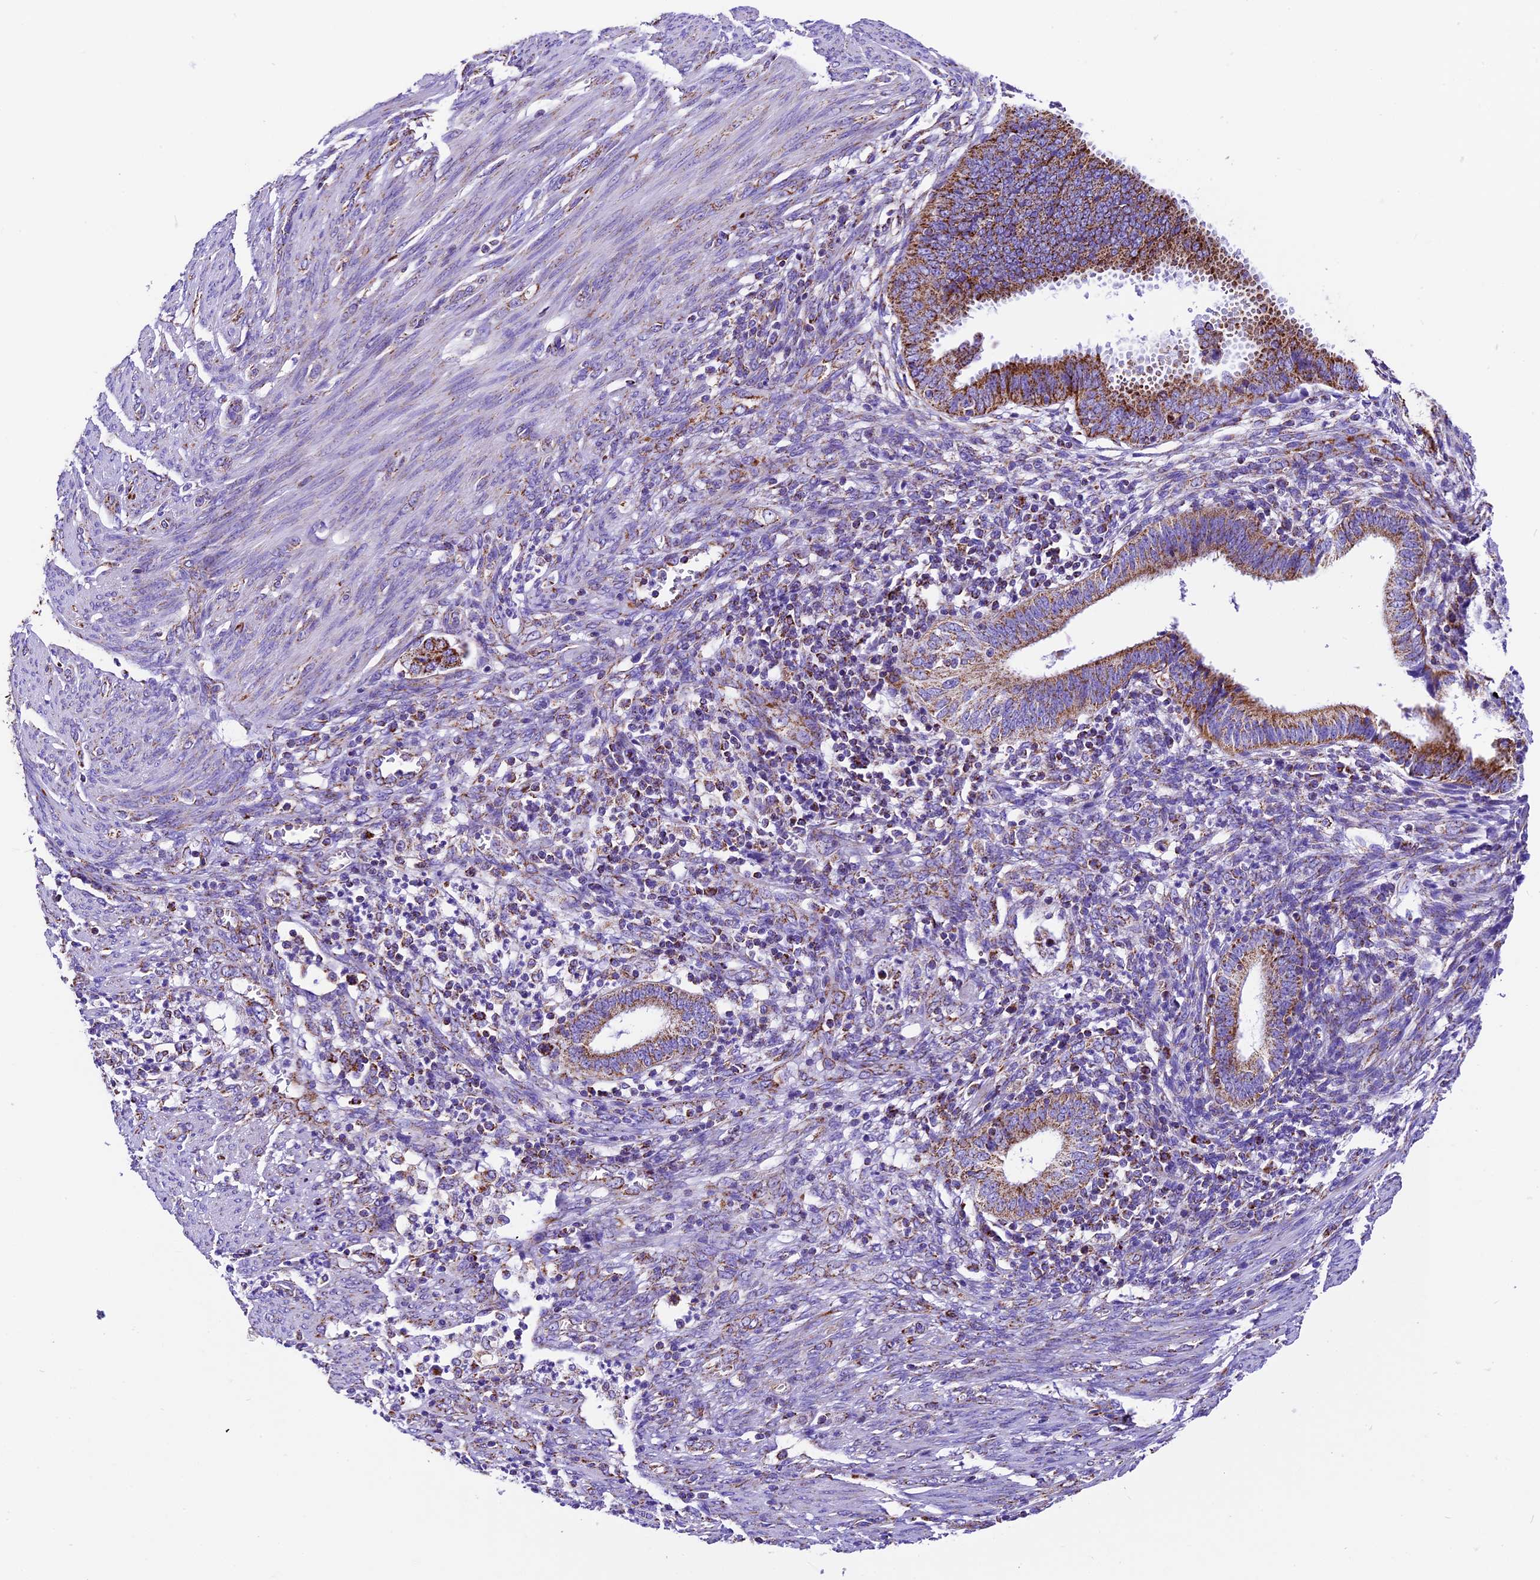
{"staining": {"intensity": "moderate", "quantity": ">75%", "location": "cytoplasmic/membranous"}, "tissue": "endometrial cancer", "cell_type": "Tumor cells", "image_type": "cancer", "snomed": [{"axis": "morphology", "description": "Adenocarcinoma, NOS"}, {"axis": "topography", "description": "Endometrium"}], "caption": "Human endometrial adenocarcinoma stained with a brown dye displays moderate cytoplasmic/membranous positive staining in approximately >75% of tumor cells.", "gene": "DCAF5", "patient": {"sex": "female", "age": 51}}